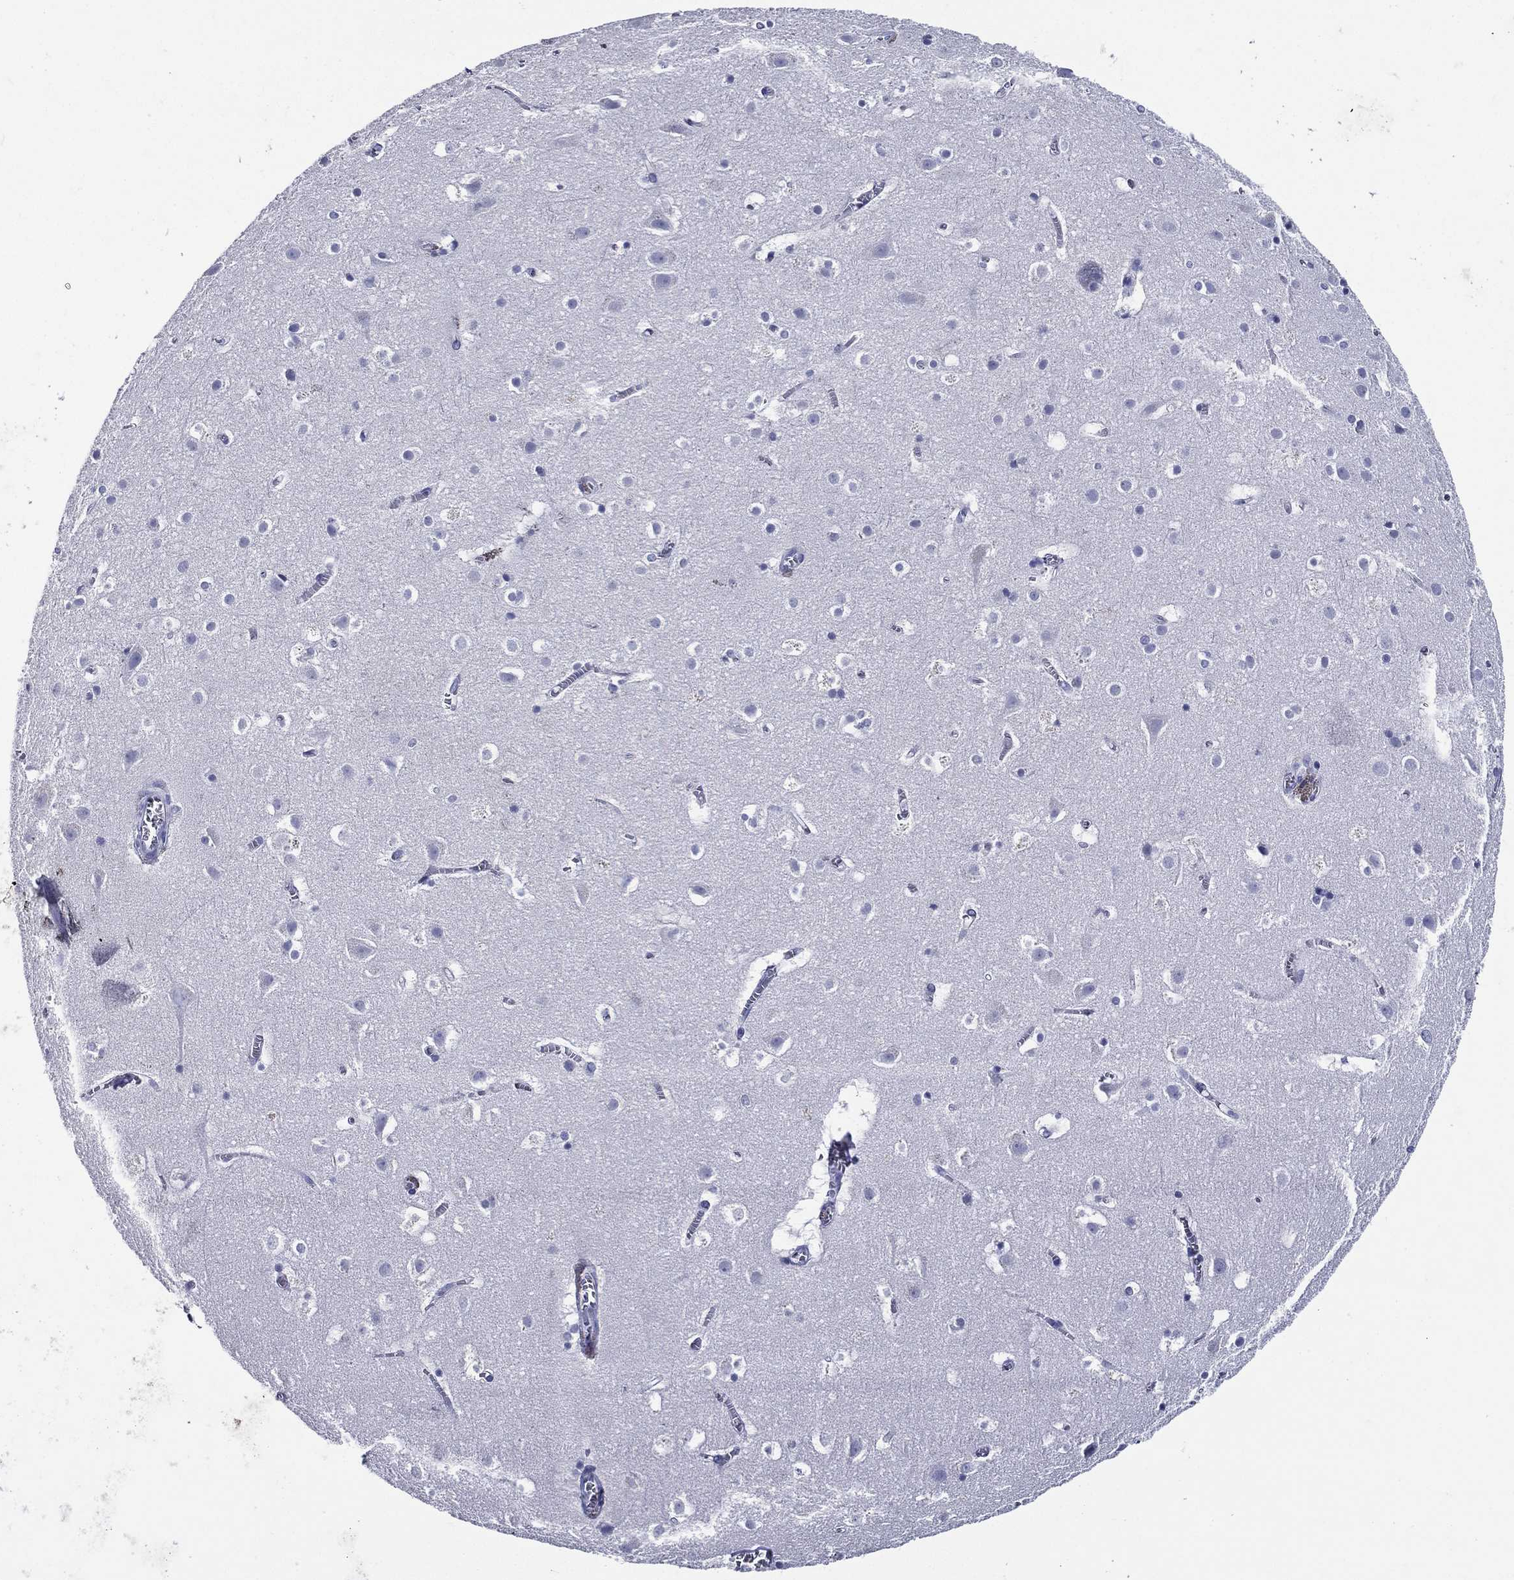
{"staining": {"intensity": "negative", "quantity": "none", "location": "none"}, "tissue": "cerebral cortex", "cell_type": "Endothelial cells", "image_type": "normal", "snomed": [{"axis": "morphology", "description": "Normal tissue, NOS"}, {"axis": "topography", "description": "Cerebral cortex"}], "caption": "Immunohistochemistry image of normal cerebral cortex: human cerebral cortex stained with DAB (3,3'-diaminobenzidine) exhibits no significant protein positivity in endothelial cells.", "gene": "ACE2", "patient": {"sex": "male", "age": 59}}